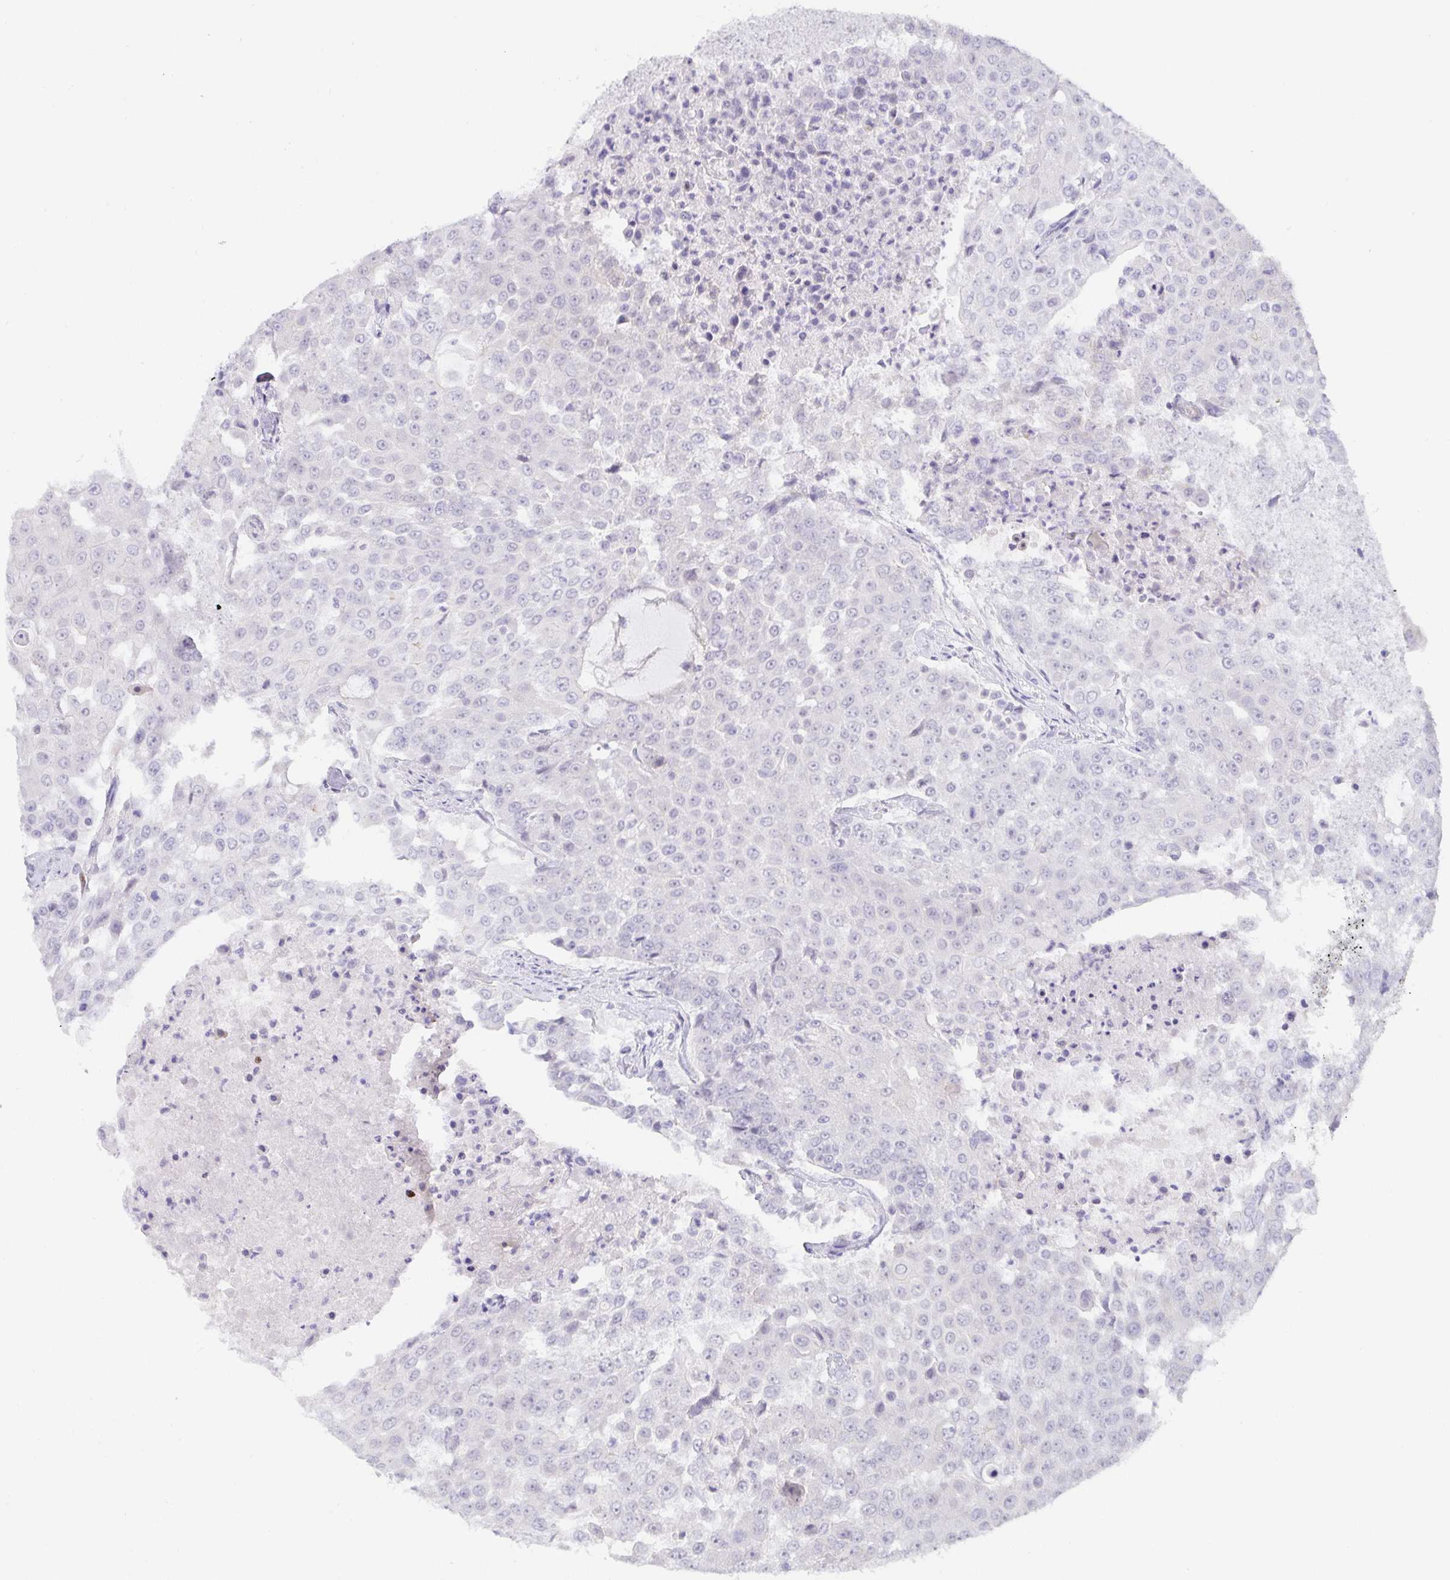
{"staining": {"intensity": "negative", "quantity": "none", "location": "none"}, "tissue": "urothelial cancer", "cell_type": "Tumor cells", "image_type": "cancer", "snomed": [{"axis": "morphology", "description": "Urothelial carcinoma, High grade"}, {"axis": "topography", "description": "Urinary bladder"}], "caption": "There is no significant staining in tumor cells of high-grade urothelial carcinoma.", "gene": "PDX1", "patient": {"sex": "female", "age": 63}}